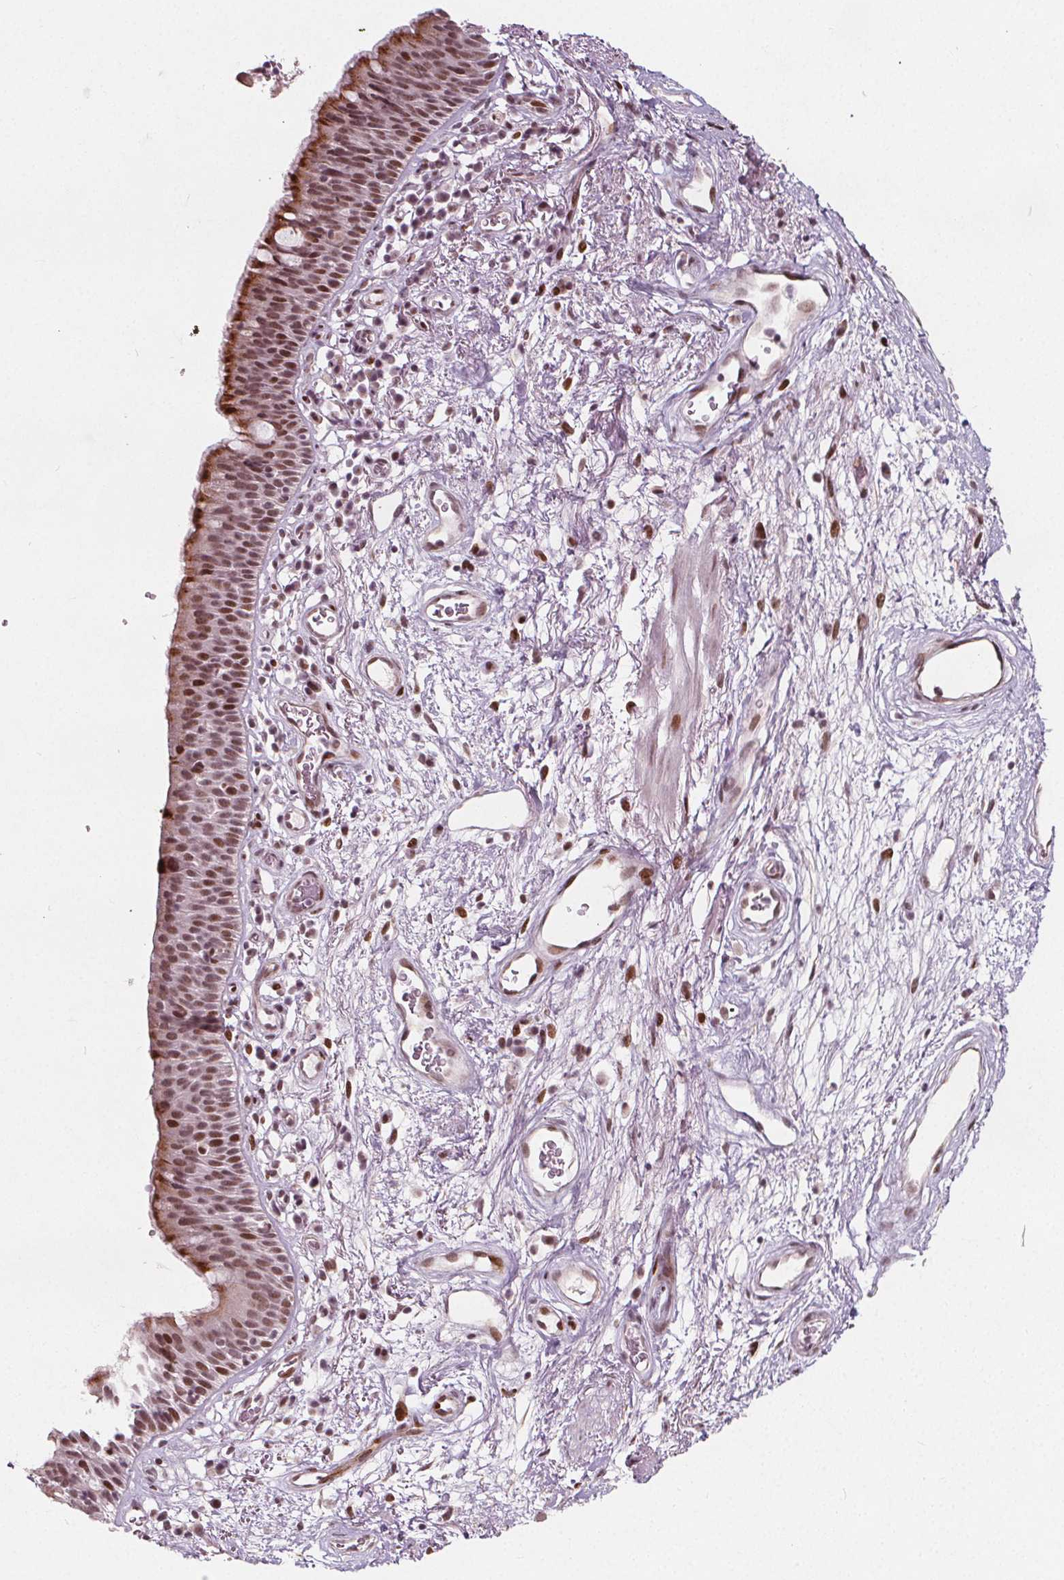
{"staining": {"intensity": "moderate", "quantity": "25%-75%", "location": "cytoplasmic/membranous,nuclear"}, "tissue": "bronchus", "cell_type": "Respiratory epithelial cells", "image_type": "normal", "snomed": [{"axis": "morphology", "description": "Normal tissue, NOS"}, {"axis": "topography", "description": "Cartilage tissue"}, {"axis": "topography", "description": "Bronchus"}], "caption": "Protein staining demonstrates moderate cytoplasmic/membranous,nuclear expression in approximately 25%-75% of respiratory epithelial cells in benign bronchus. The protein is stained brown, and the nuclei are stained in blue (DAB (3,3'-diaminobenzidine) IHC with brightfield microscopy, high magnification).", "gene": "TAF6L", "patient": {"sex": "male", "age": 58}}